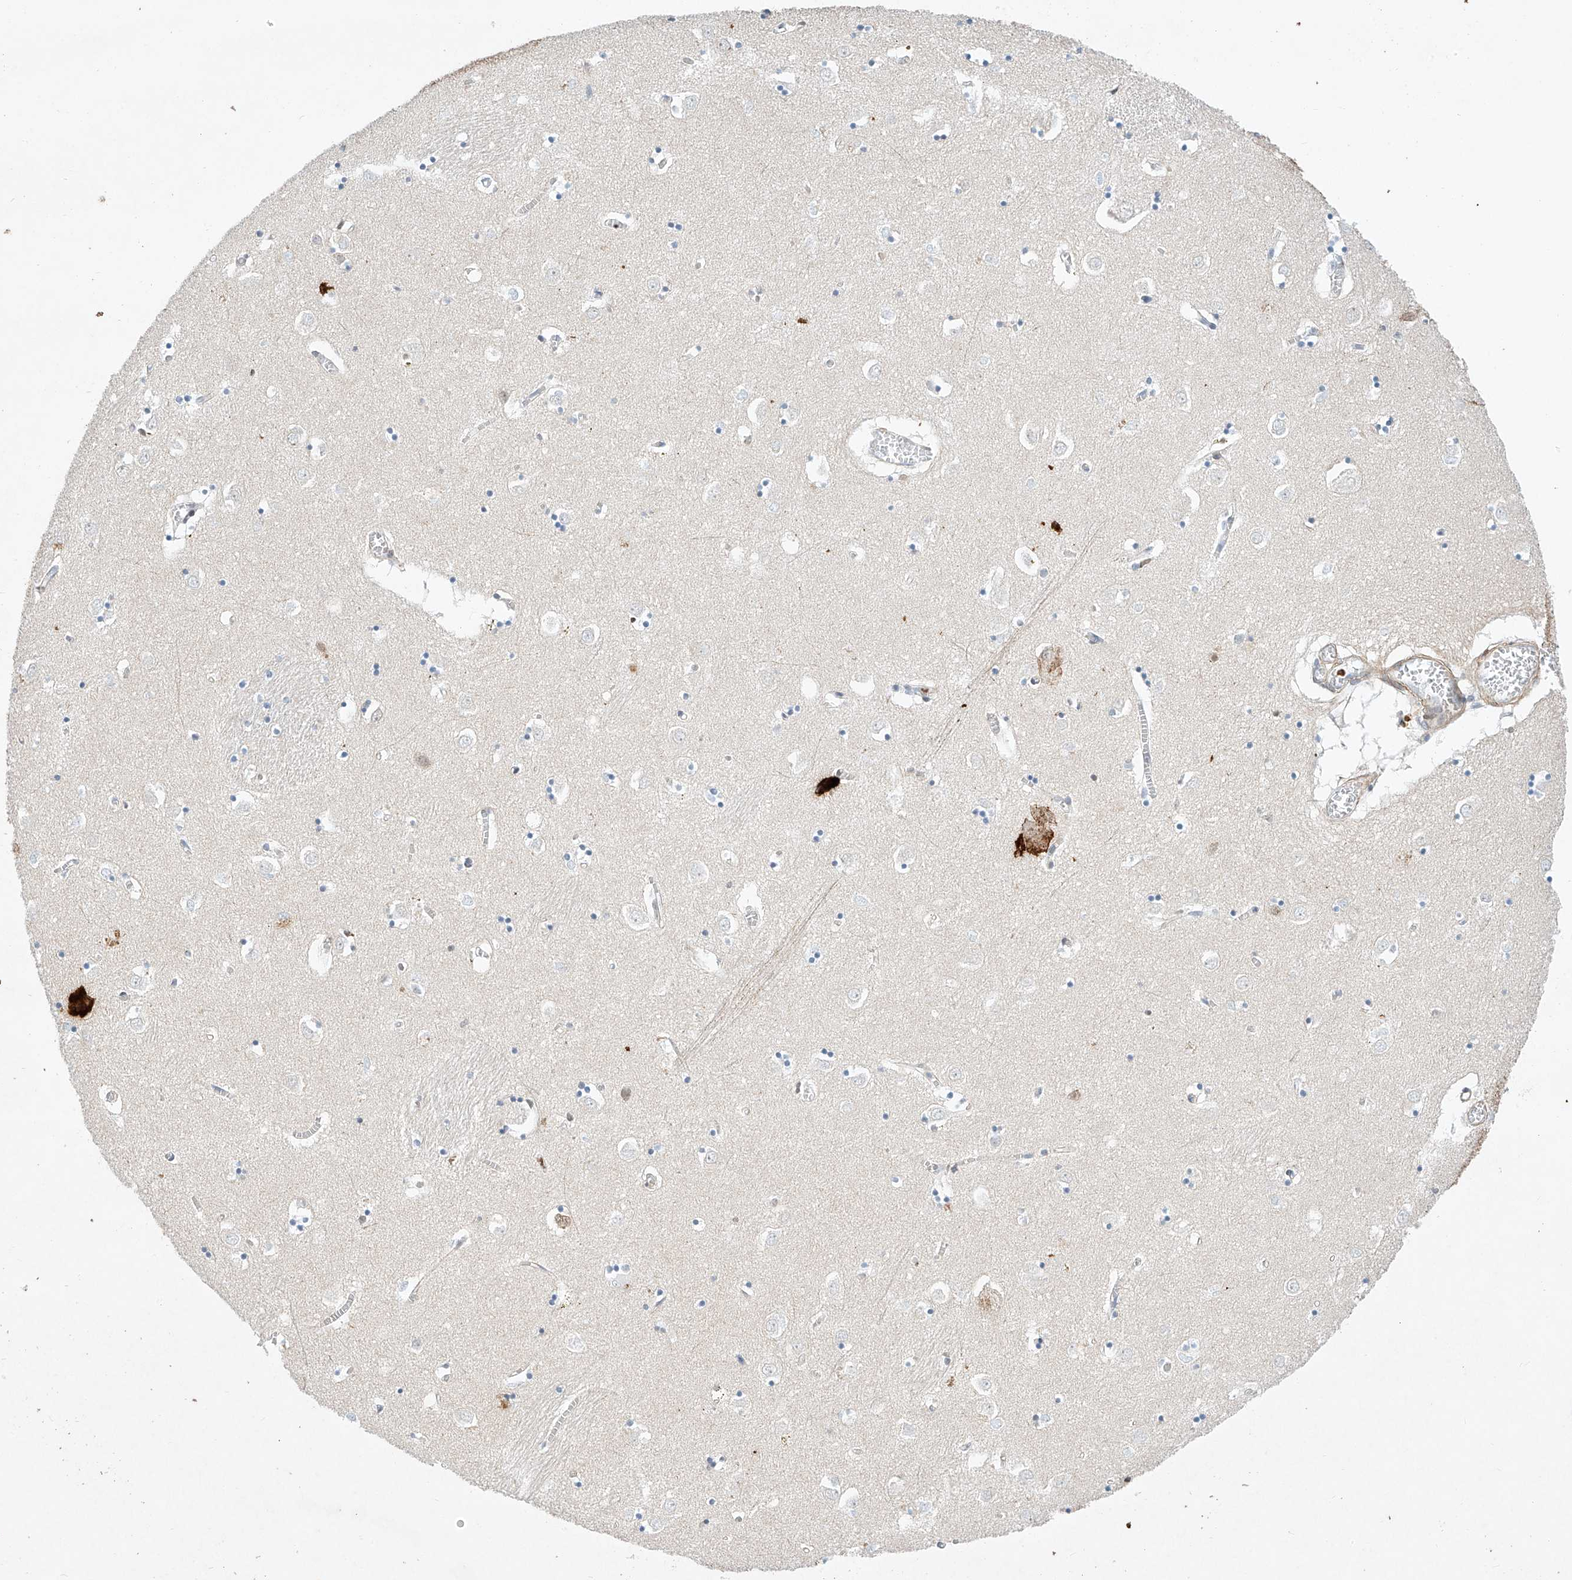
{"staining": {"intensity": "negative", "quantity": "none", "location": "none"}, "tissue": "caudate", "cell_type": "Glial cells", "image_type": "normal", "snomed": [{"axis": "morphology", "description": "Normal tissue, NOS"}, {"axis": "topography", "description": "Lateral ventricle wall"}], "caption": "Immunohistochemistry of normal caudate exhibits no staining in glial cells.", "gene": "REEP2", "patient": {"sex": "male", "age": 70}}